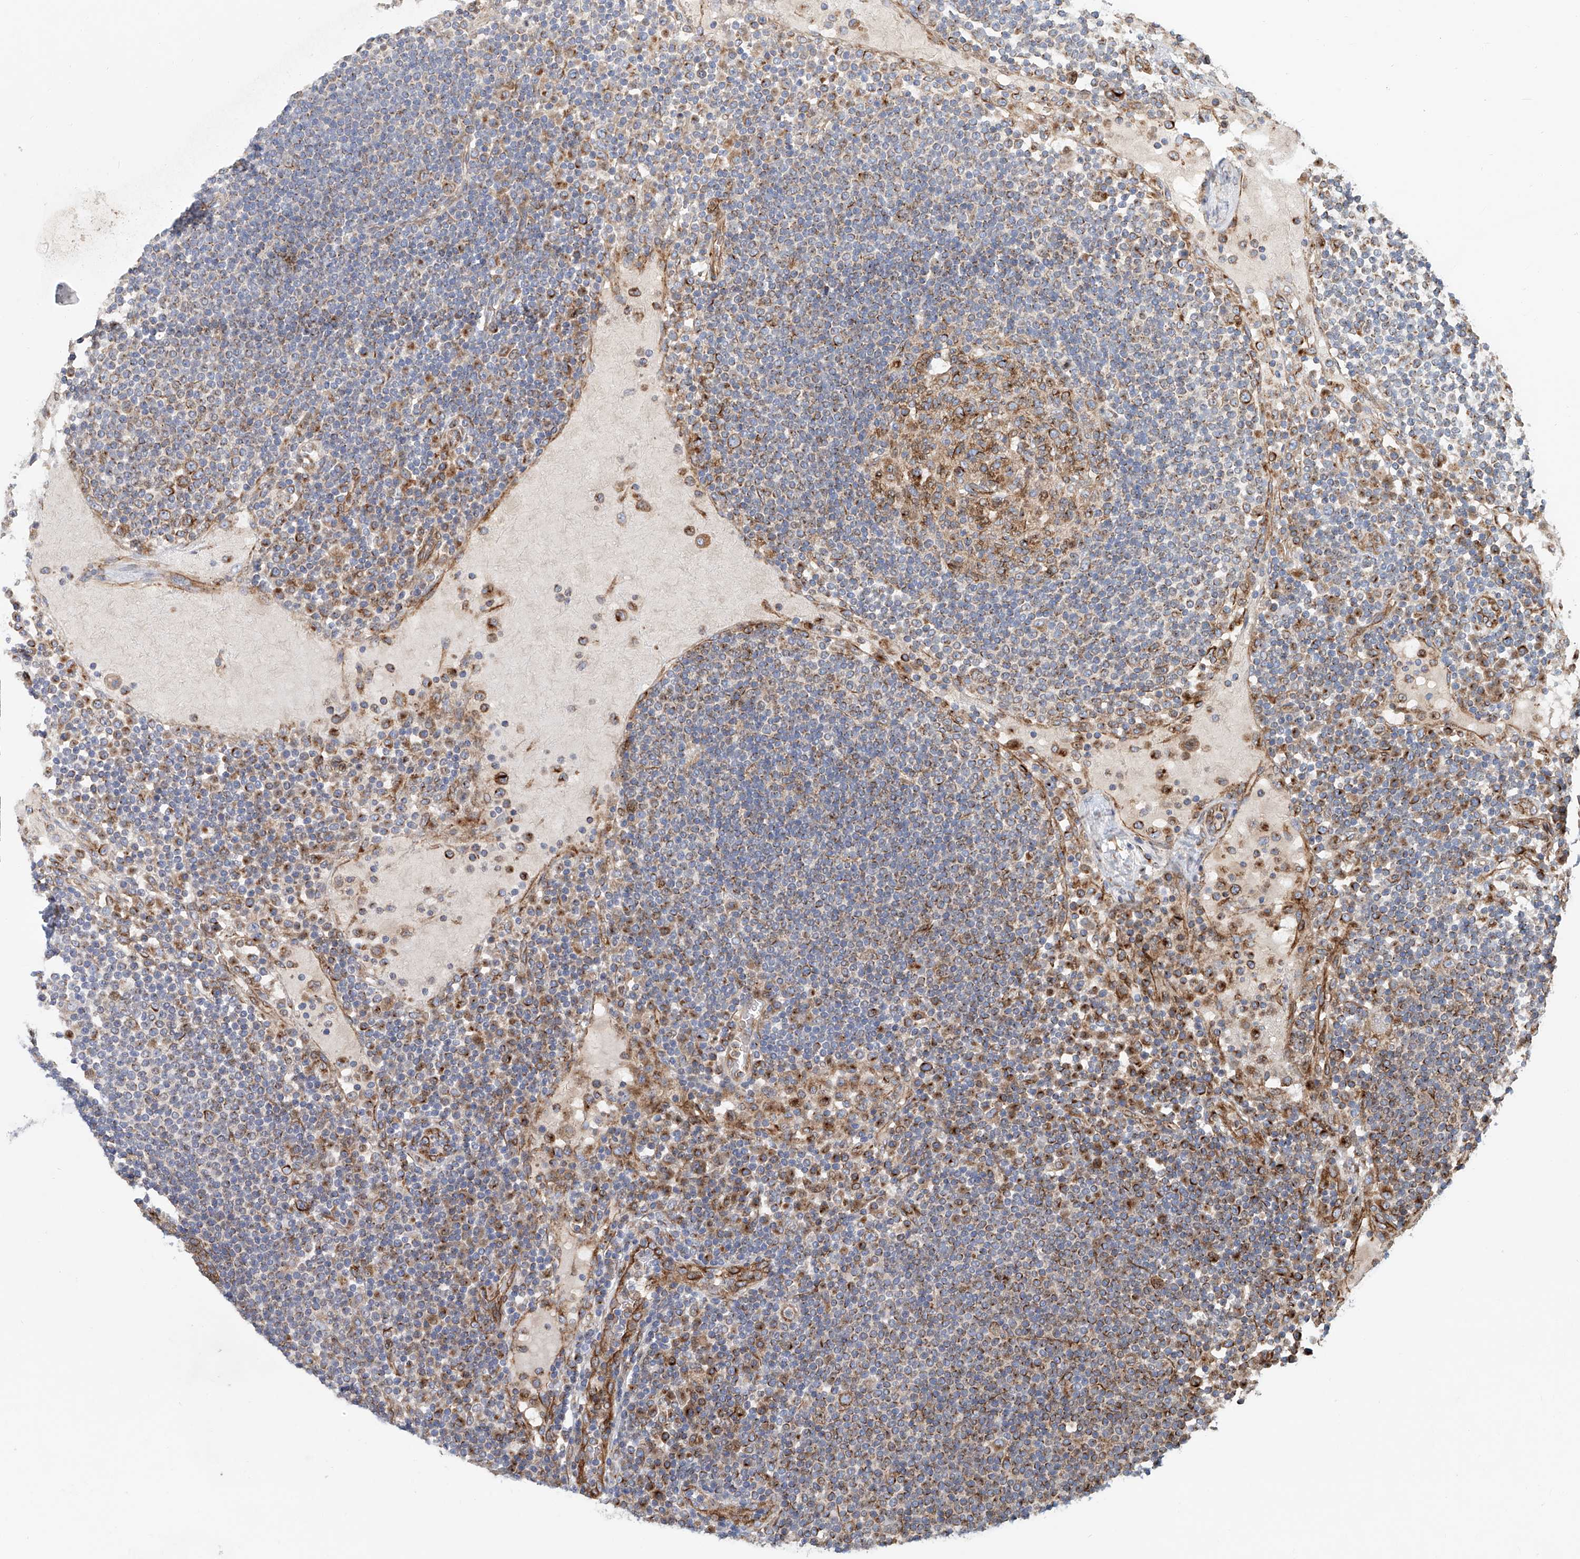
{"staining": {"intensity": "moderate", "quantity": ">75%", "location": "cytoplasmic/membranous"}, "tissue": "lymph node", "cell_type": "Germinal center cells", "image_type": "normal", "snomed": [{"axis": "morphology", "description": "Normal tissue, NOS"}, {"axis": "topography", "description": "Lymph node"}], "caption": "A photomicrograph of lymph node stained for a protein demonstrates moderate cytoplasmic/membranous brown staining in germinal center cells. (brown staining indicates protein expression, while blue staining denotes nuclei).", "gene": "HGSNAT", "patient": {"sex": "female", "age": 53}}